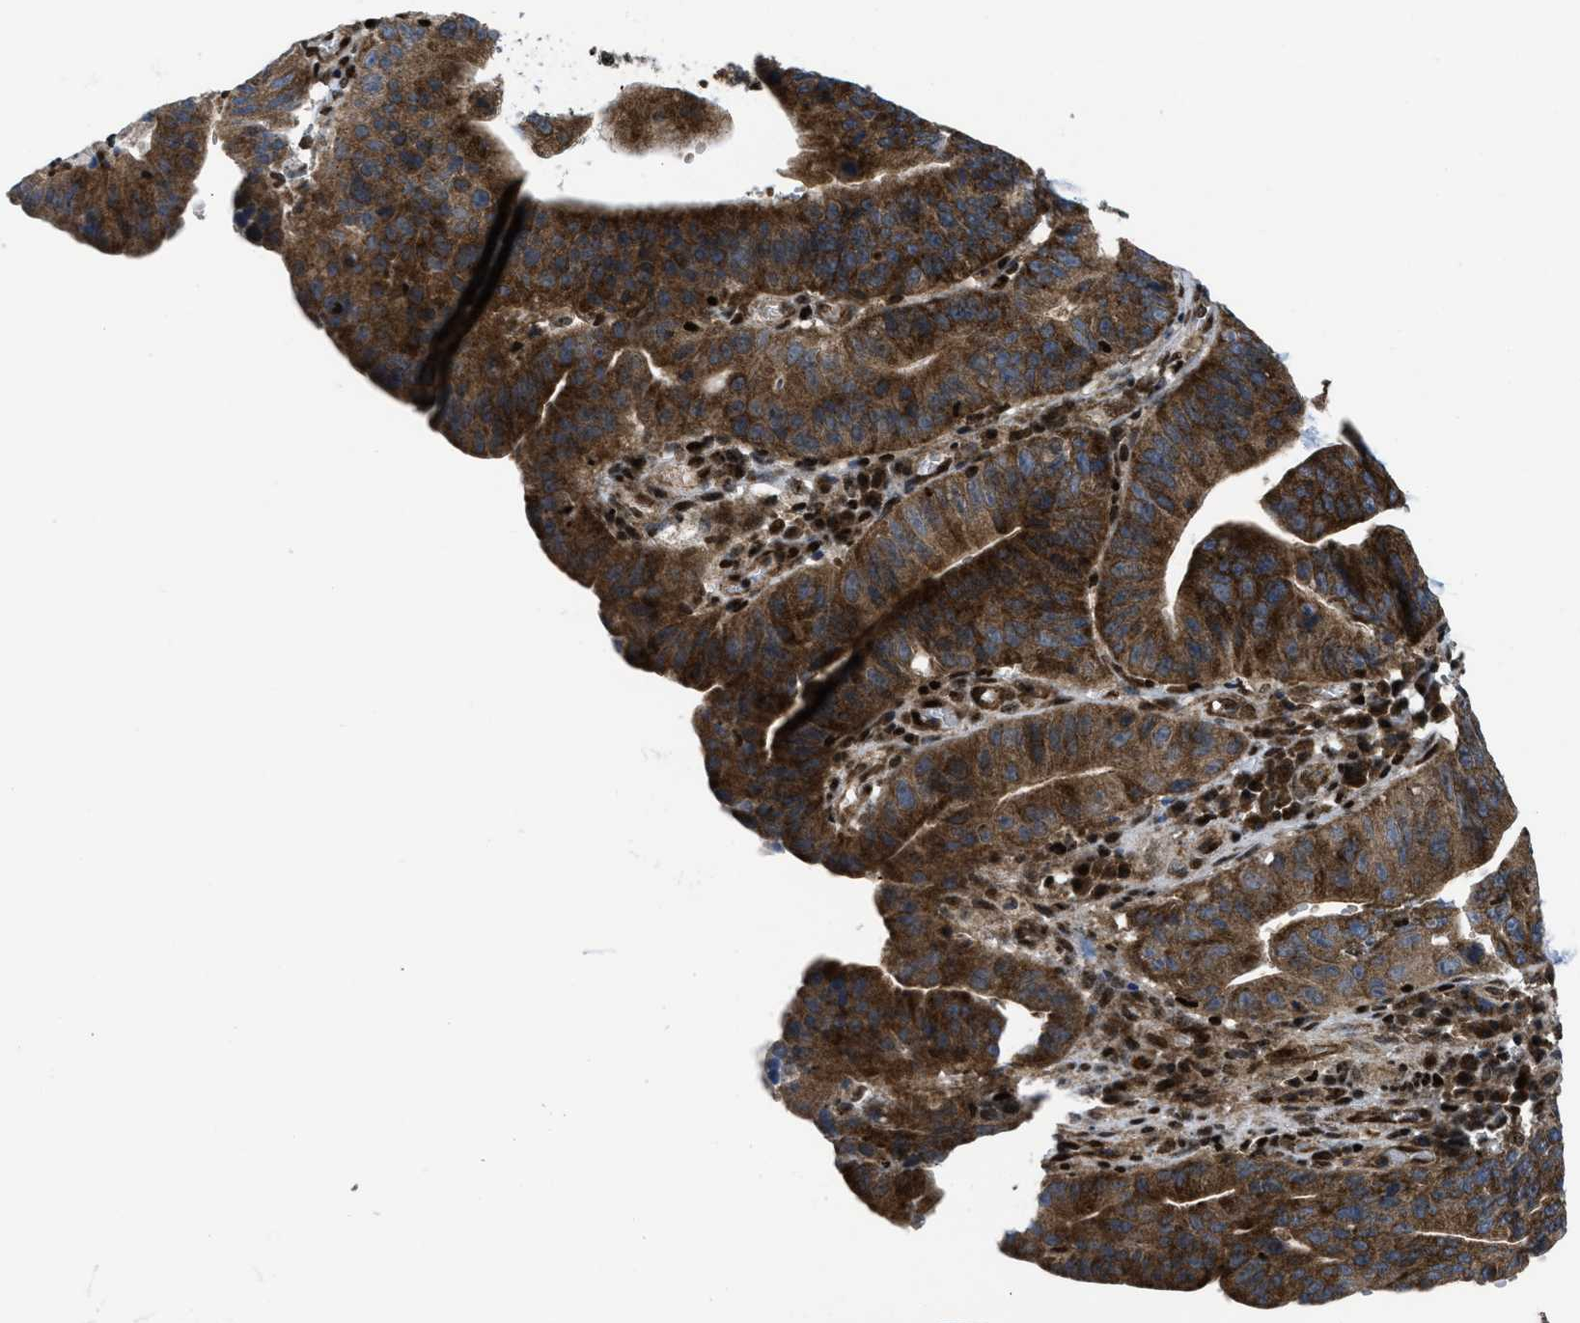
{"staining": {"intensity": "strong", "quantity": ">75%", "location": "cytoplasmic/membranous"}, "tissue": "stomach cancer", "cell_type": "Tumor cells", "image_type": "cancer", "snomed": [{"axis": "morphology", "description": "Adenocarcinoma, NOS"}, {"axis": "topography", "description": "Stomach"}], "caption": "The photomicrograph displays immunohistochemical staining of adenocarcinoma (stomach). There is strong cytoplasmic/membranous expression is seen in approximately >75% of tumor cells.", "gene": "PPP2CB", "patient": {"sex": "male", "age": 59}}